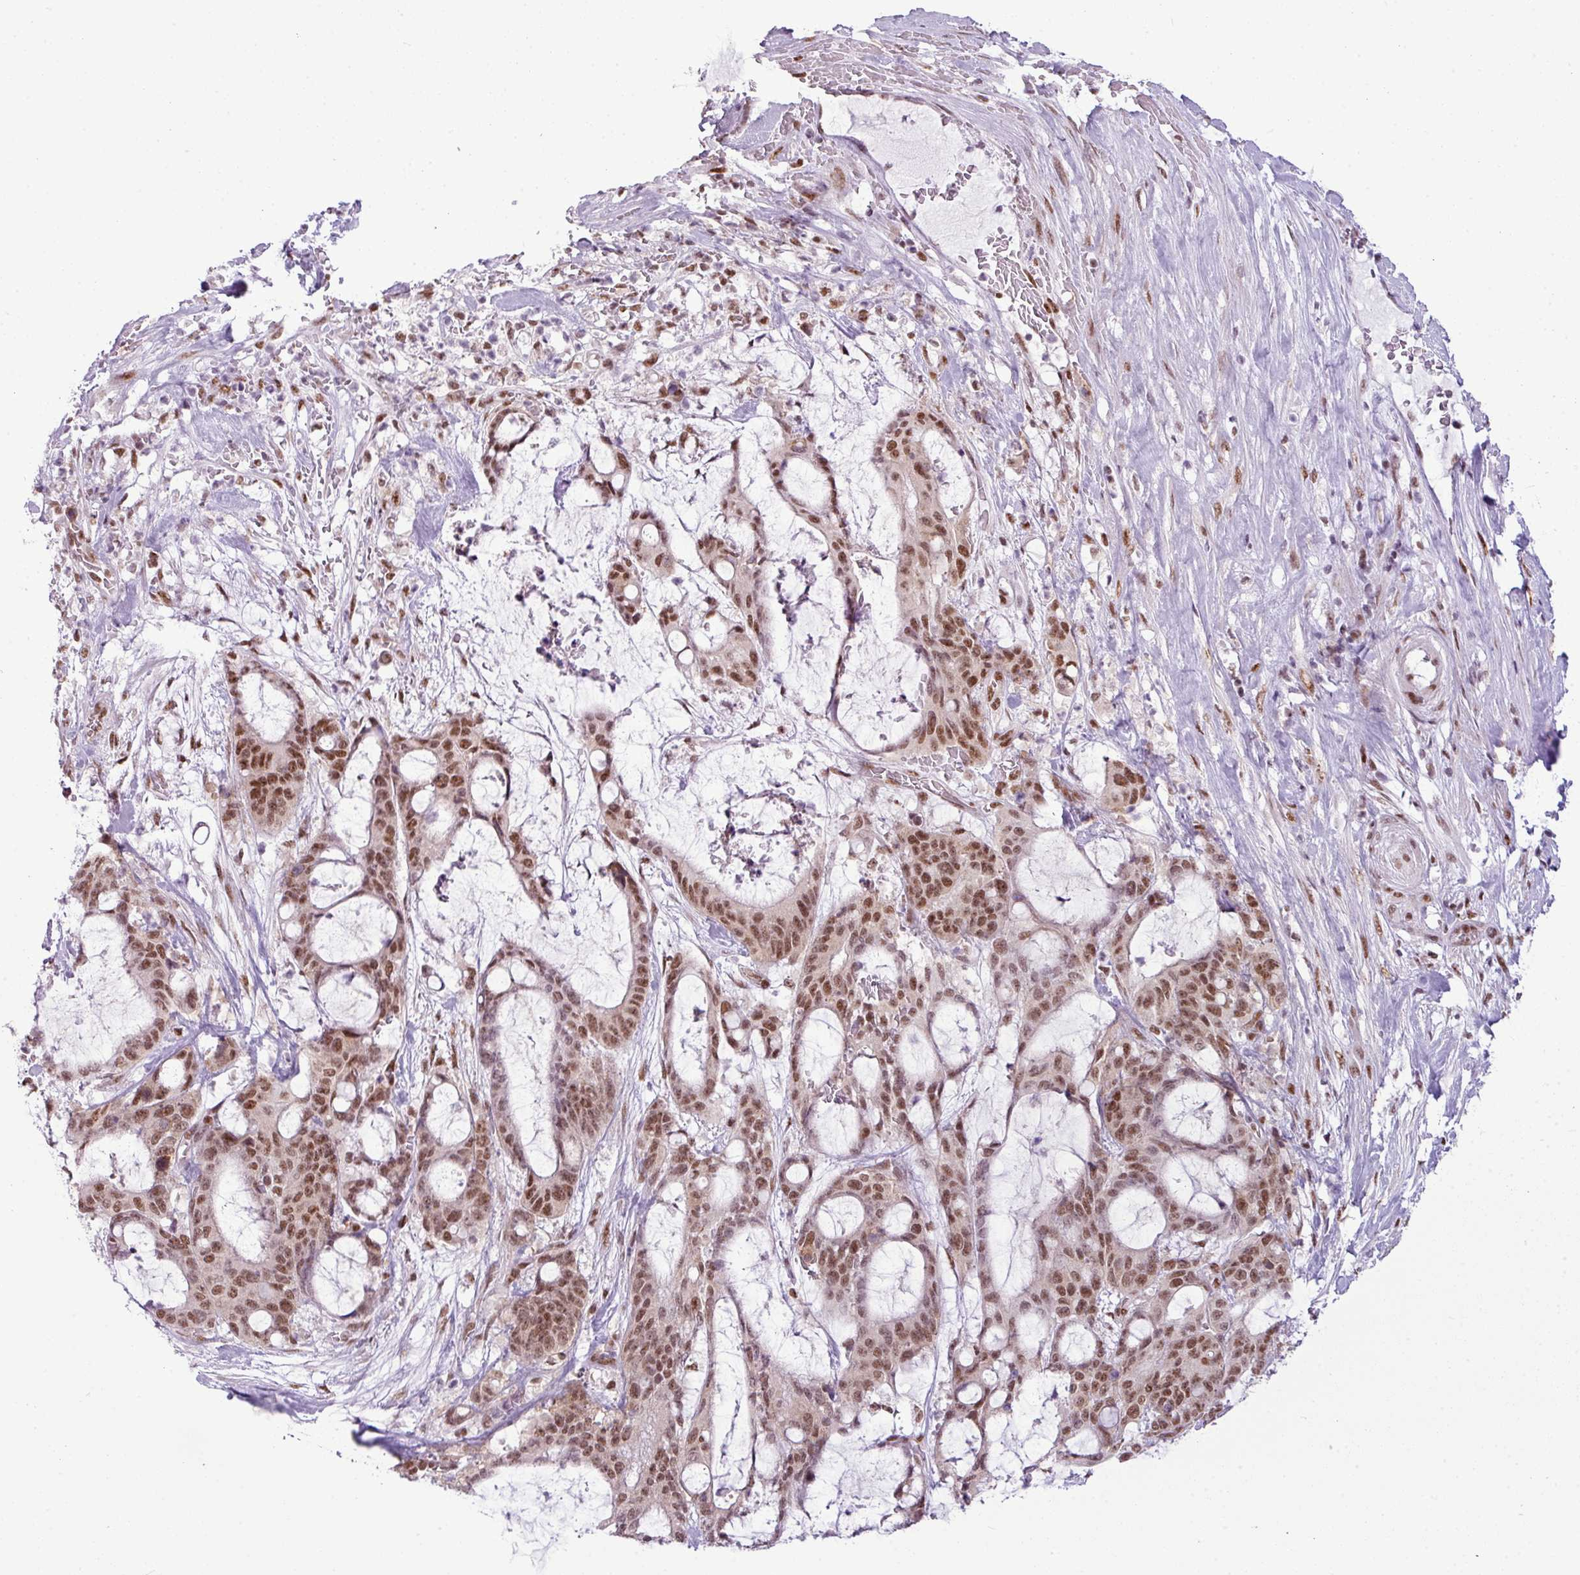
{"staining": {"intensity": "moderate", "quantity": ">75%", "location": "nuclear"}, "tissue": "liver cancer", "cell_type": "Tumor cells", "image_type": "cancer", "snomed": [{"axis": "morphology", "description": "Normal tissue, NOS"}, {"axis": "morphology", "description": "Cholangiocarcinoma"}, {"axis": "topography", "description": "Liver"}, {"axis": "topography", "description": "Peripheral nerve tissue"}], "caption": "Liver cholangiocarcinoma stained with a protein marker exhibits moderate staining in tumor cells.", "gene": "ARL6IP4", "patient": {"sex": "female", "age": 73}}